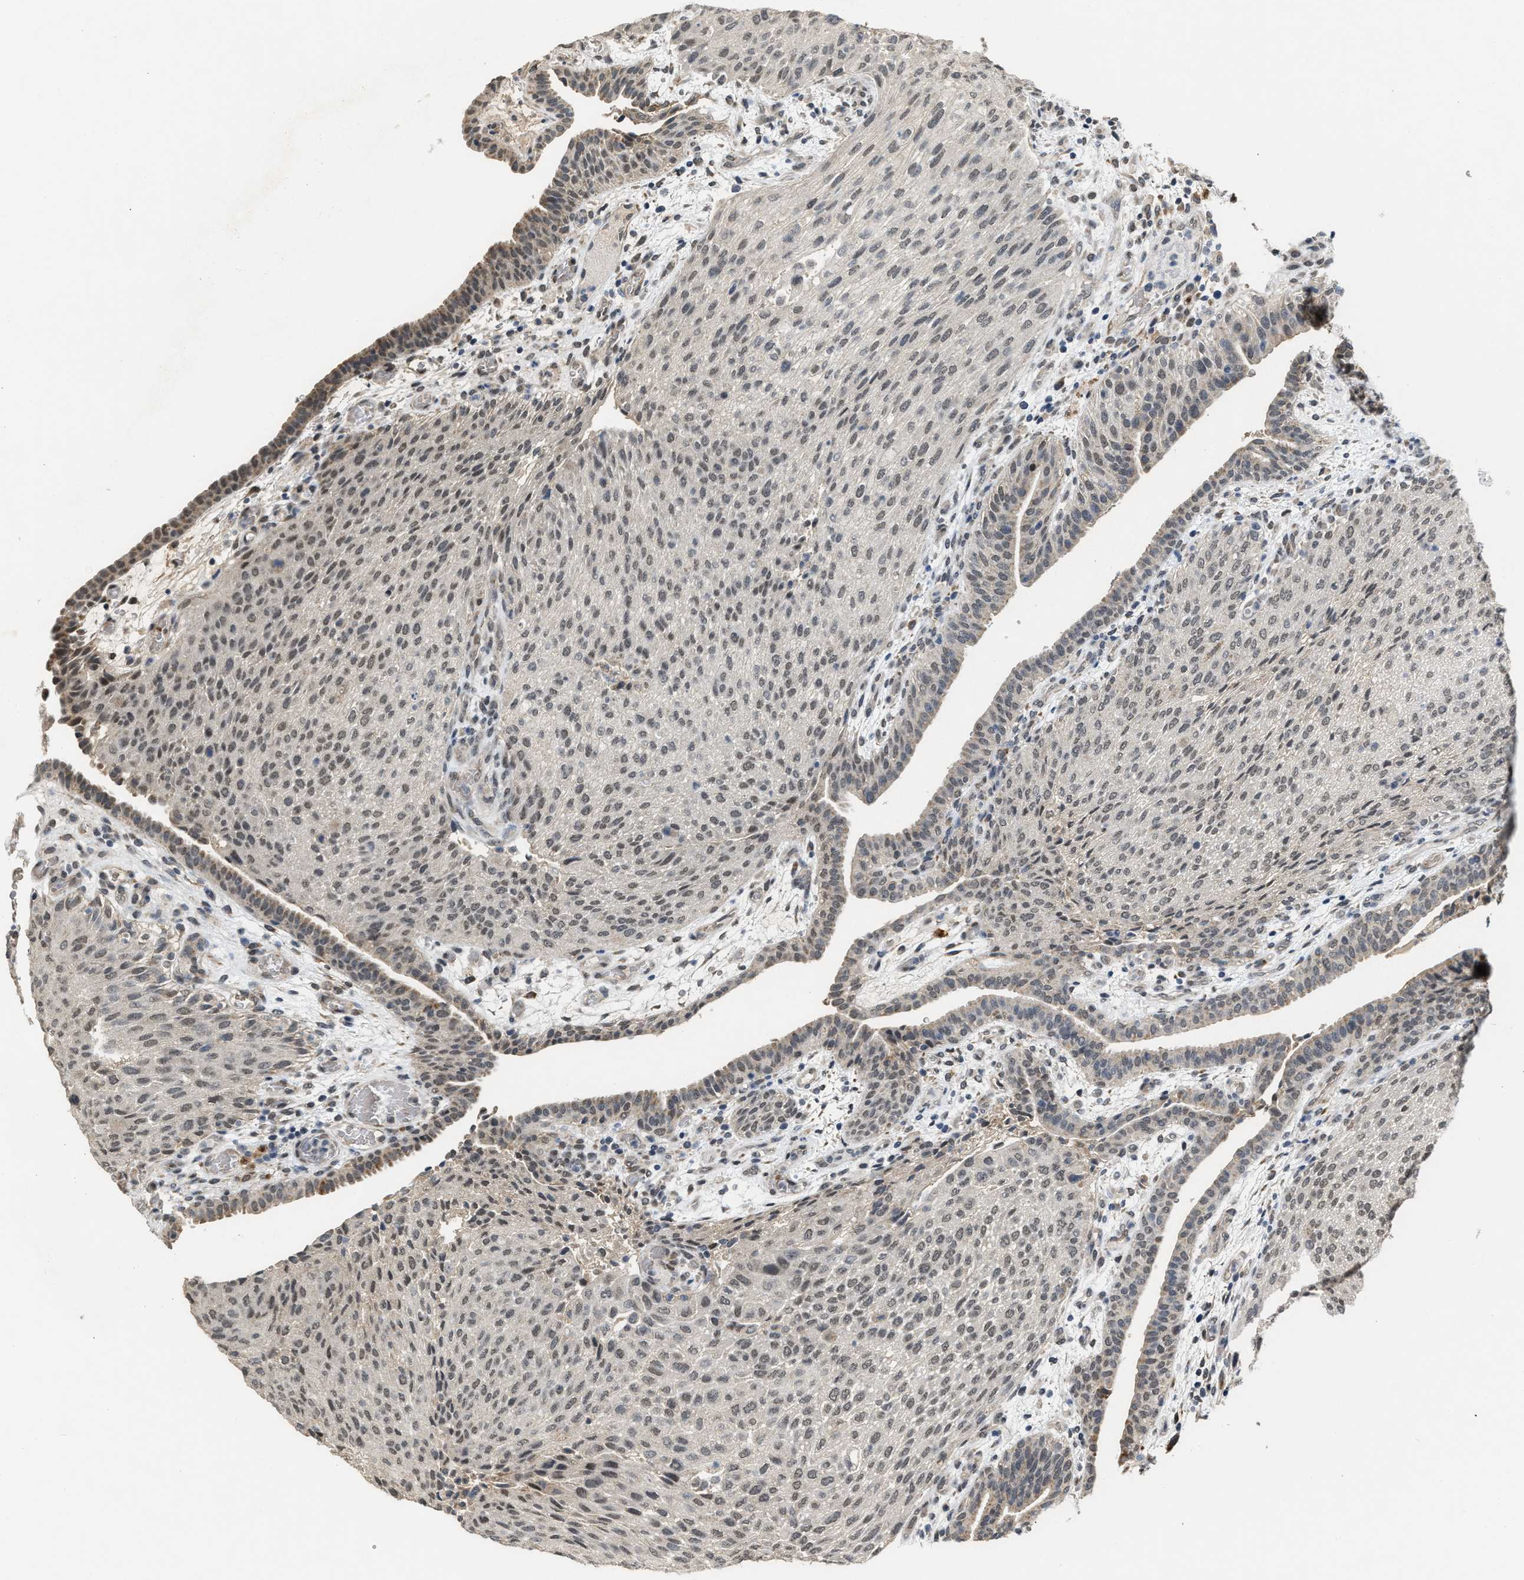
{"staining": {"intensity": "weak", "quantity": "<25%", "location": "cytoplasmic/membranous,nuclear"}, "tissue": "urothelial cancer", "cell_type": "Tumor cells", "image_type": "cancer", "snomed": [{"axis": "morphology", "description": "Urothelial carcinoma, Low grade"}, {"axis": "morphology", "description": "Urothelial carcinoma, High grade"}, {"axis": "topography", "description": "Urinary bladder"}], "caption": "Immunohistochemistry micrograph of neoplastic tissue: human urothelial cancer stained with DAB (3,3'-diaminobenzidine) exhibits no significant protein staining in tumor cells.", "gene": "KIF24", "patient": {"sex": "male", "age": 35}}